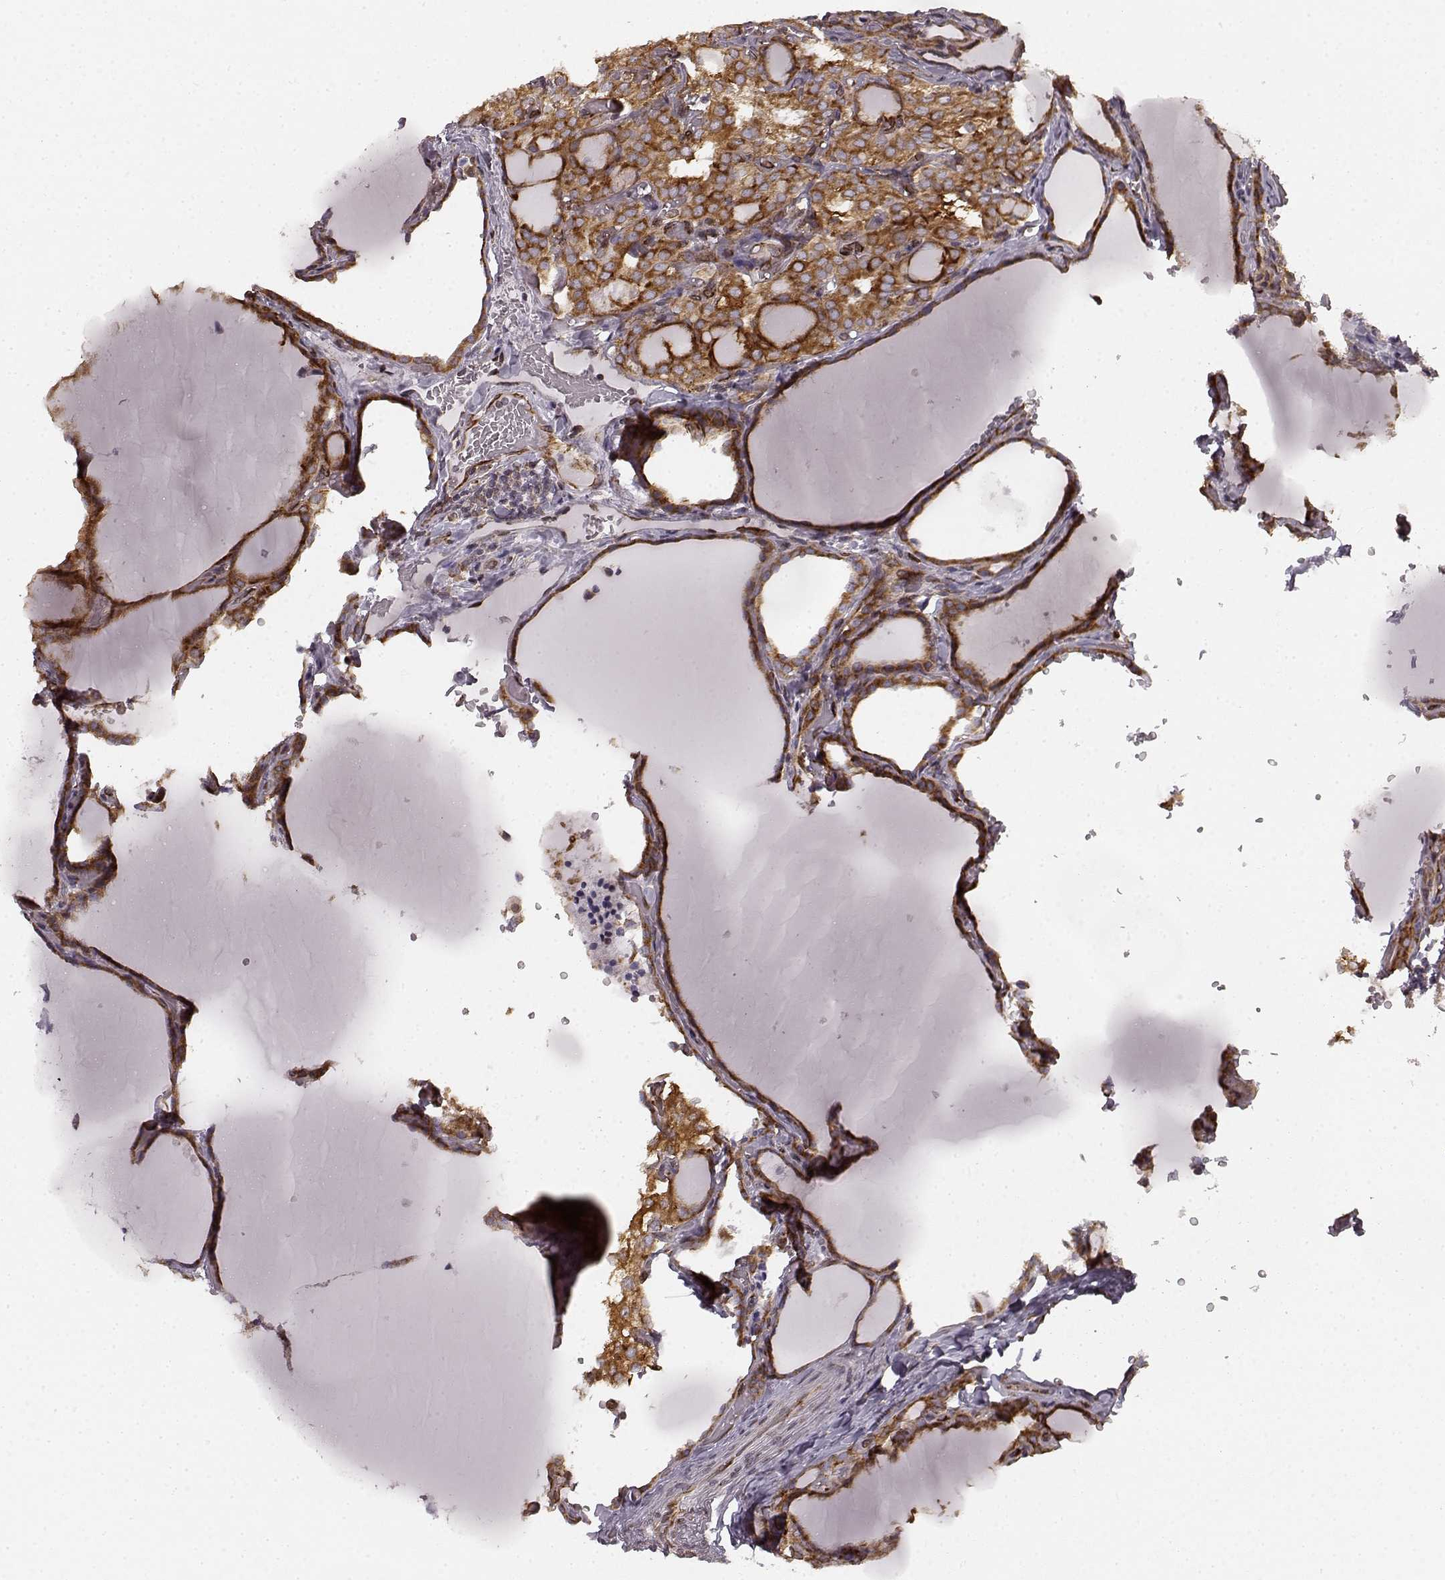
{"staining": {"intensity": "strong", "quantity": "25%-75%", "location": "cytoplasmic/membranous"}, "tissue": "thyroid cancer", "cell_type": "Tumor cells", "image_type": "cancer", "snomed": [{"axis": "morphology", "description": "Papillary adenocarcinoma, NOS"}, {"axis": "topography", "description": "Thyroid gland"}], "caption": "Thyroid papillary adenocarcinoma stained for a protein (brown) demonstrates strong cytoplasmic/membranous positive positivity in about 25%-75% of tumor cells.", "gene": "TMEM14A", "patient": {"sex": "male", "age": 20}}